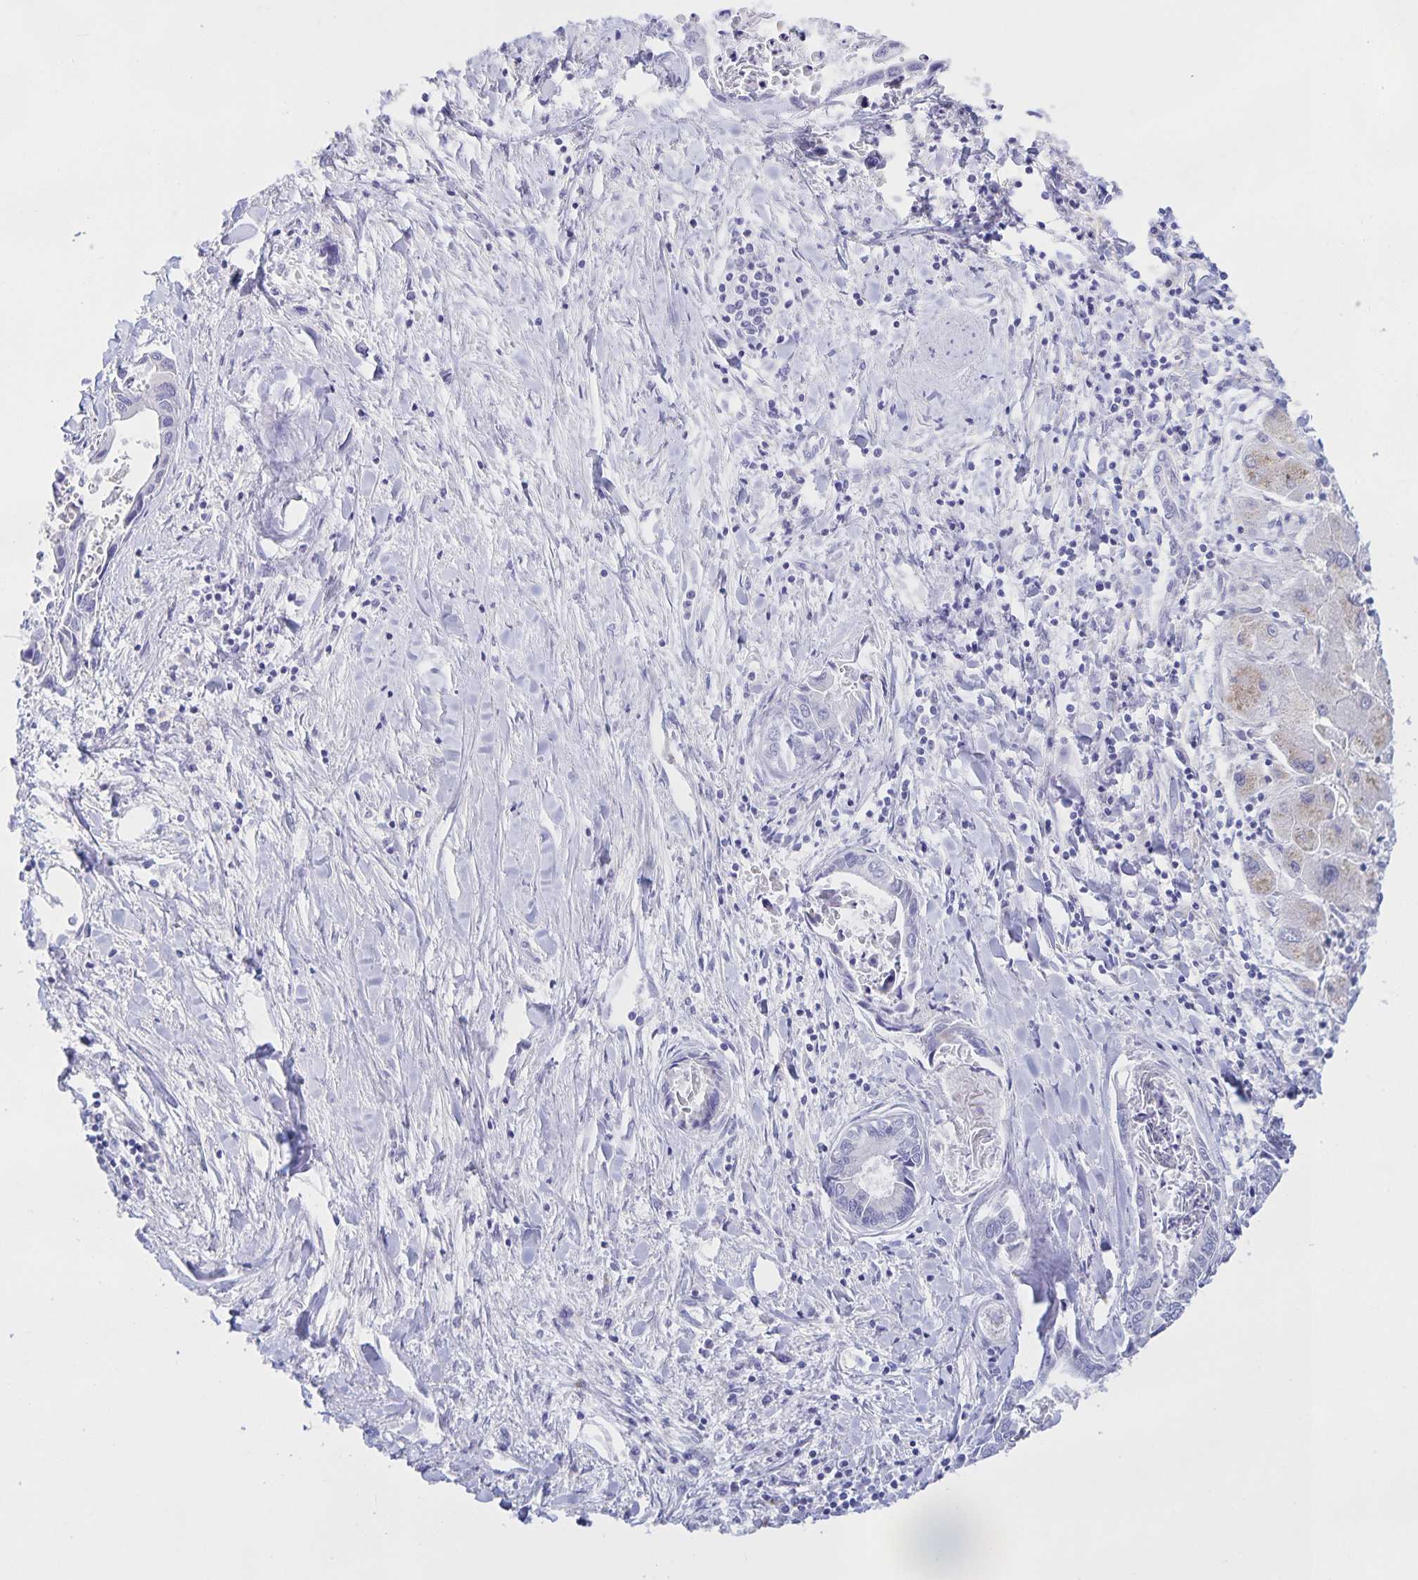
{"staining": {"intensity": "negative", "quantity": "none", "location": "none"}, "tissue": "liver cancer", "cell_type": "Tumor cells", "image_type": "cancer", "snomed": [{"axis": "morphology", "description": "Cholangiocarcinoma"}, {"axis": "topography", "description": "Liver"}], "caption": "The image demonstrates no staining of tumor cells in liver cancer.", "gene": "CATSPER4", "patient": {"sex": "male", "age": 66}}